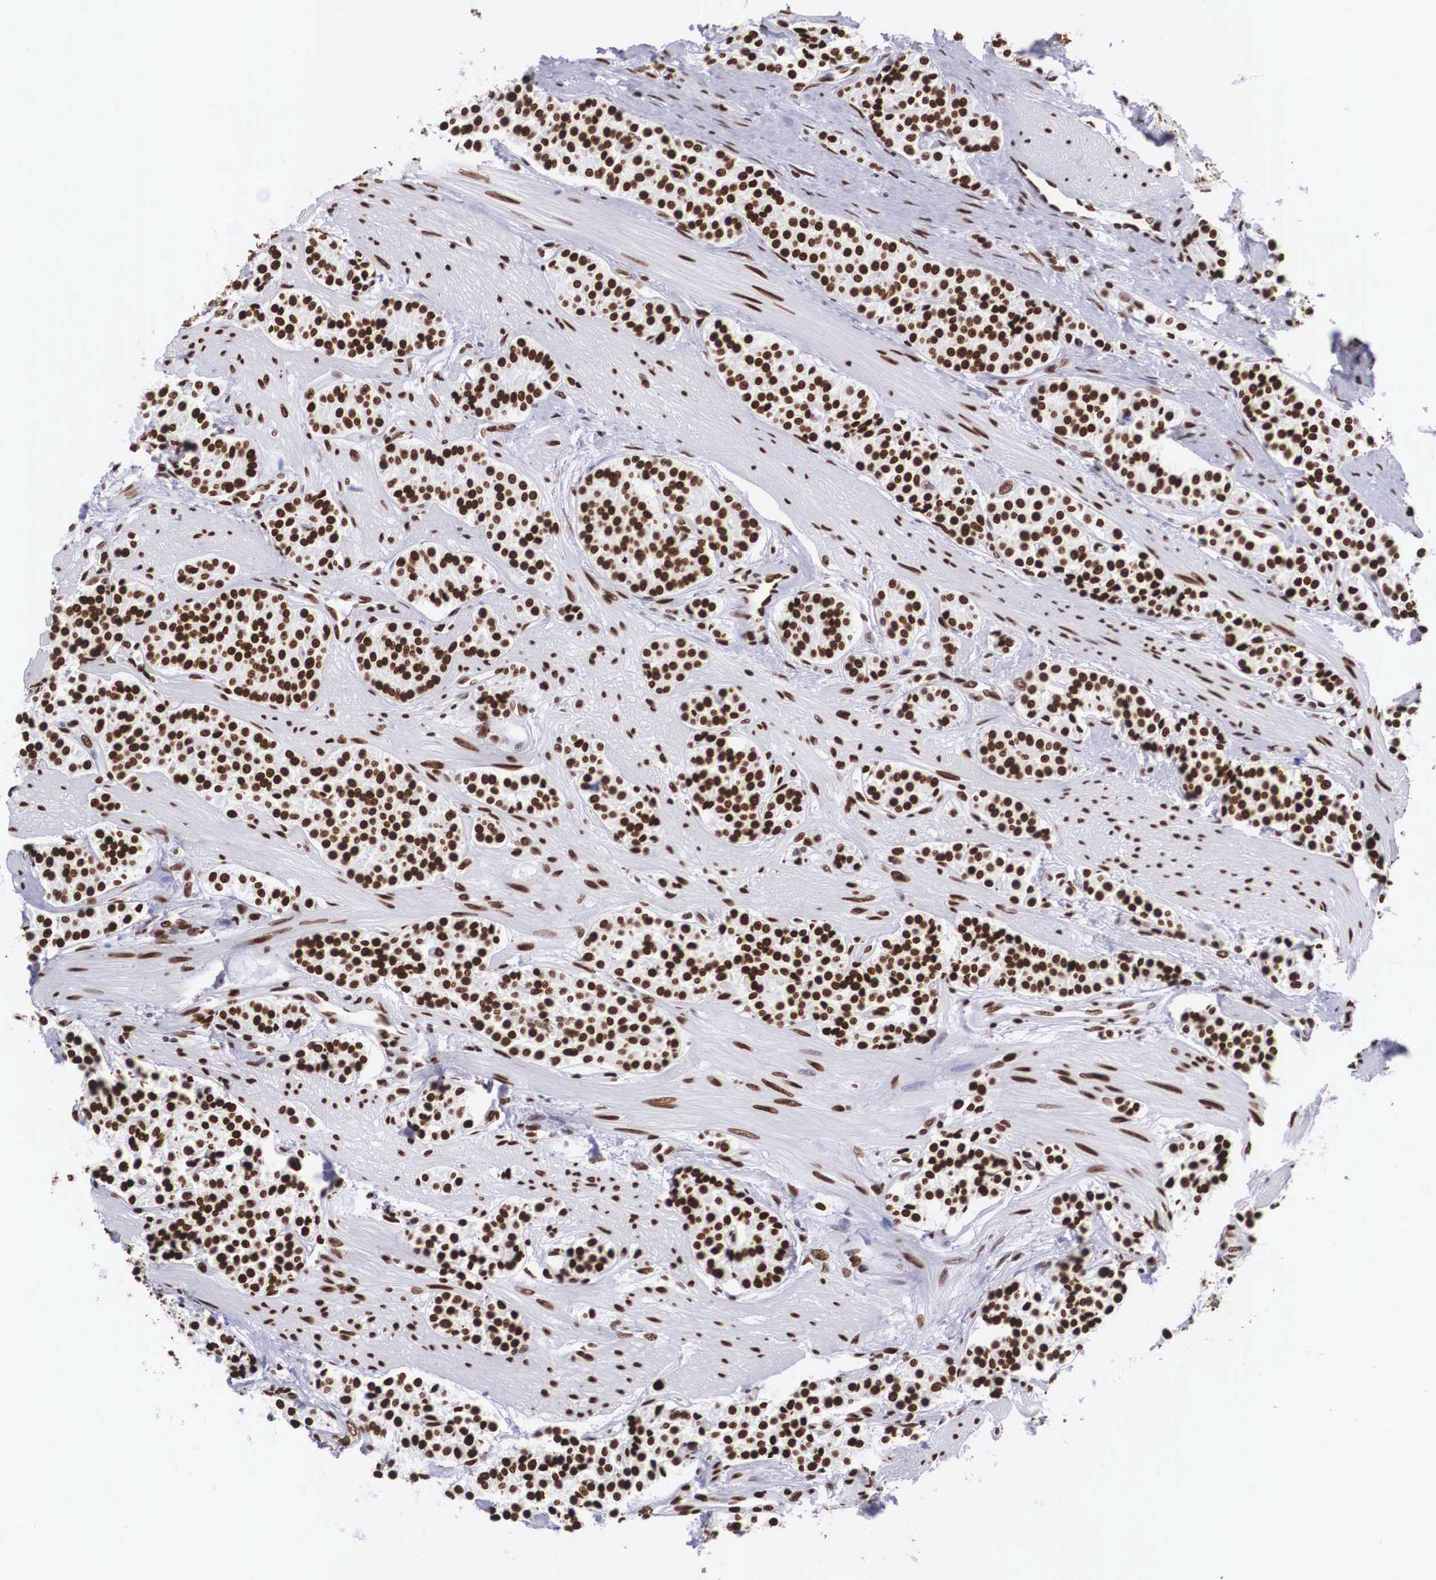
{"staining": {"intensity": "strong", "quantity": ">75%", "location": "nuclear"}, "tissue": "carcinoid", "cell_type": "Tumor cells", "image_type": "cancer", "snomed": [{"axis": "morphology", "description": "Carcinoid, malignant, NOS"}, {"axis": "topography", "description": "Stomach"}], "caption": "A high-resolution image shows immunohistochemistry (IHC) staining of carcinoid, which shows strong nuclear staining in approximately >75% of tumor cells.", "gene": "MECP2", "patient": {"sex": "female", "age": 76}}